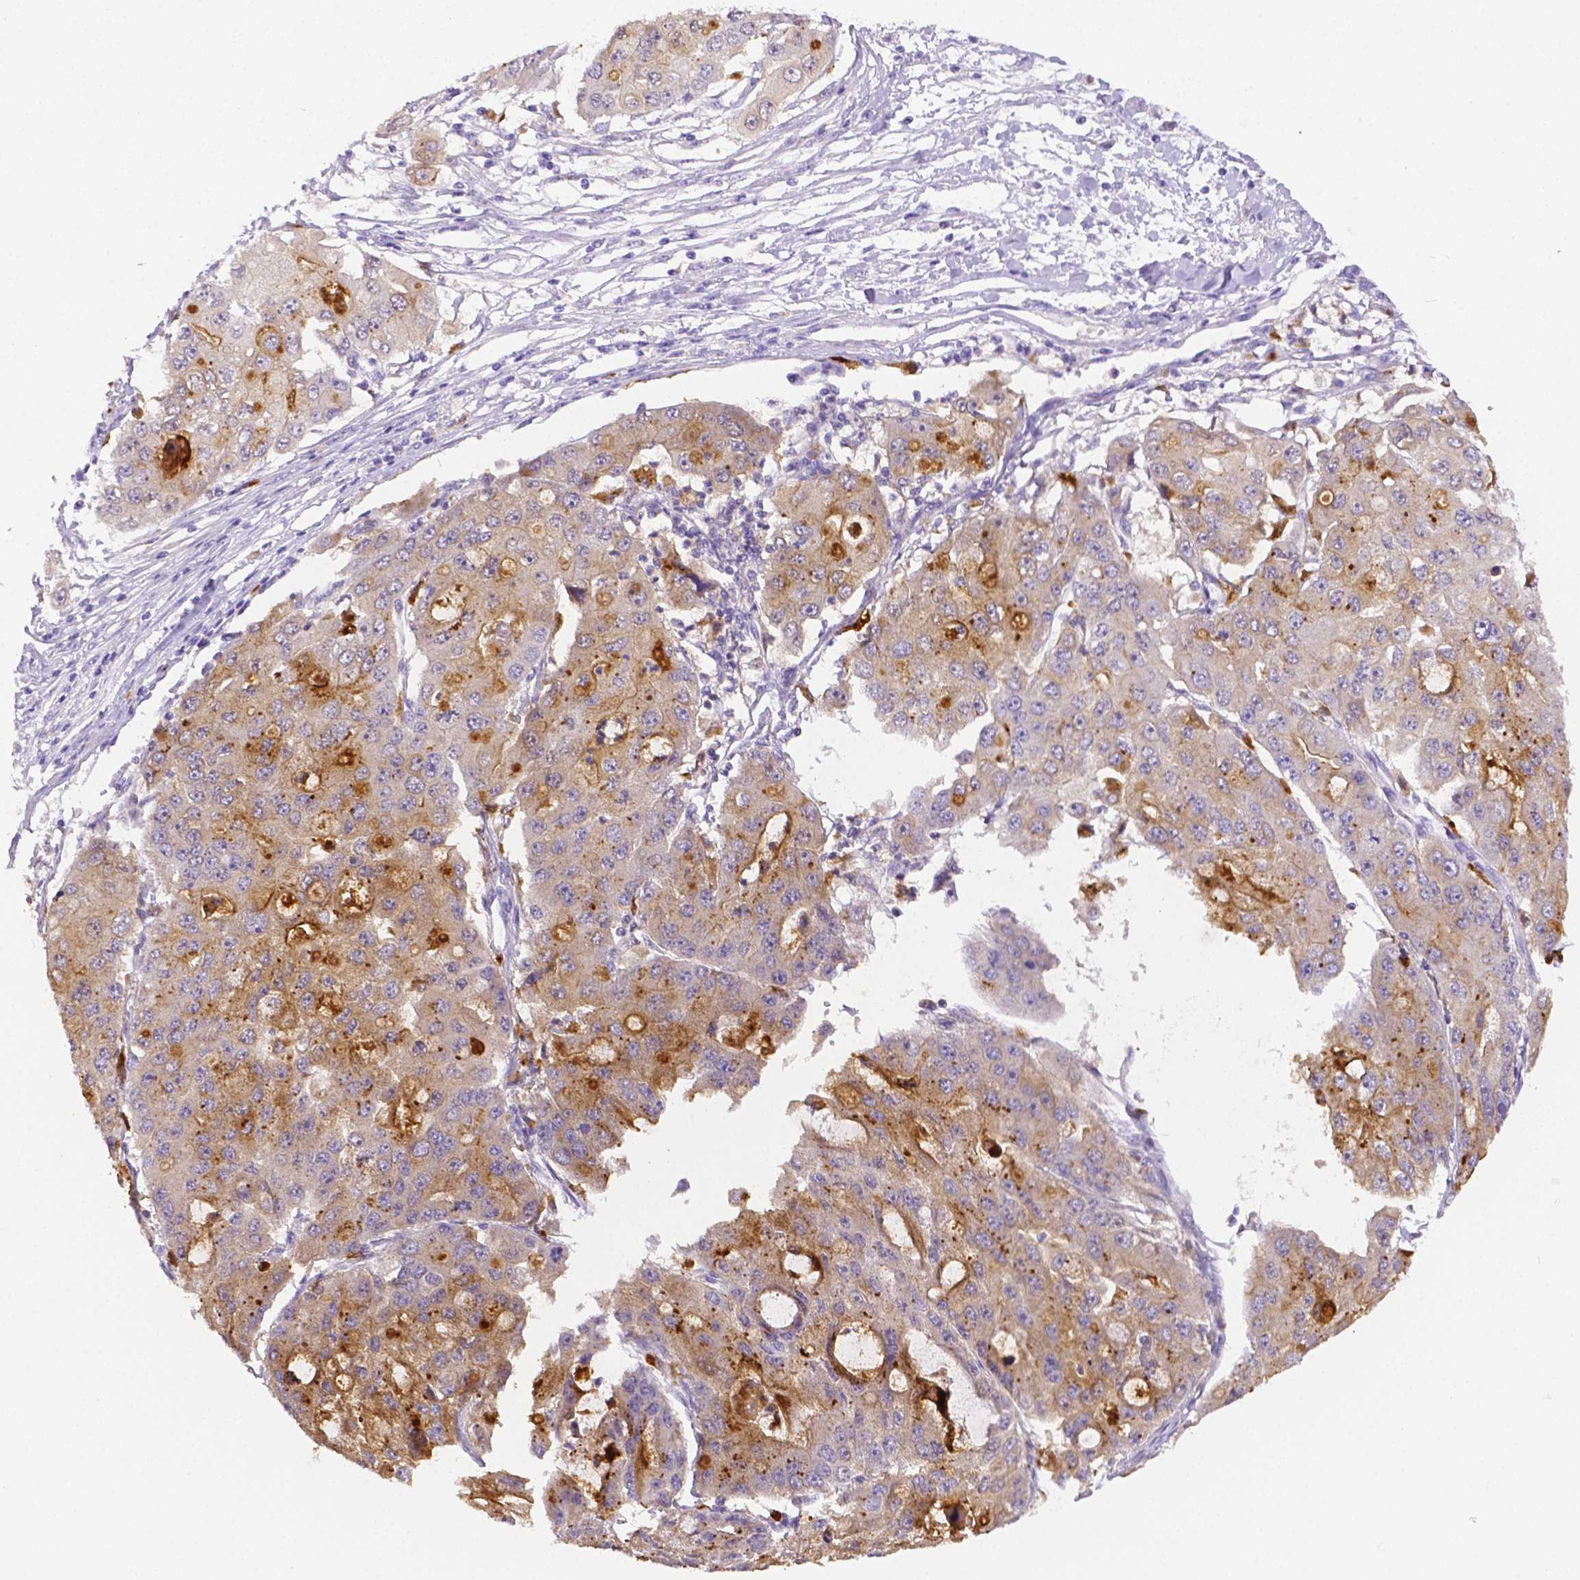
{"staining": {"intensity": "moderate", "quantity": "25%-75%", "location": "cytoplasmic/membranous"}, "tissue": "ovarian cancer", "cell_type": "Tumor cells", "image_type": "cancer", "snomed": [{"axis": "morphology", "description": "Cystadenocarcinoma, serous, NOS"}, {"axis": "topography", "description": "Ovary"}], "caption": "DAB immunohistochemical staining of human ovarian serous cystadenocarcinoma demonstrates moderate cytoplasmic/membranous protein expression in approximately 25%-75% of tumor cells. The staining was performed using DAB to visualize the protein expression in brown, while the nuclei were stained in blue with hematoxylin (Magnification: 20x).", "gene": "NXPH2", "patient": {"sex": "female", "age": 56}}